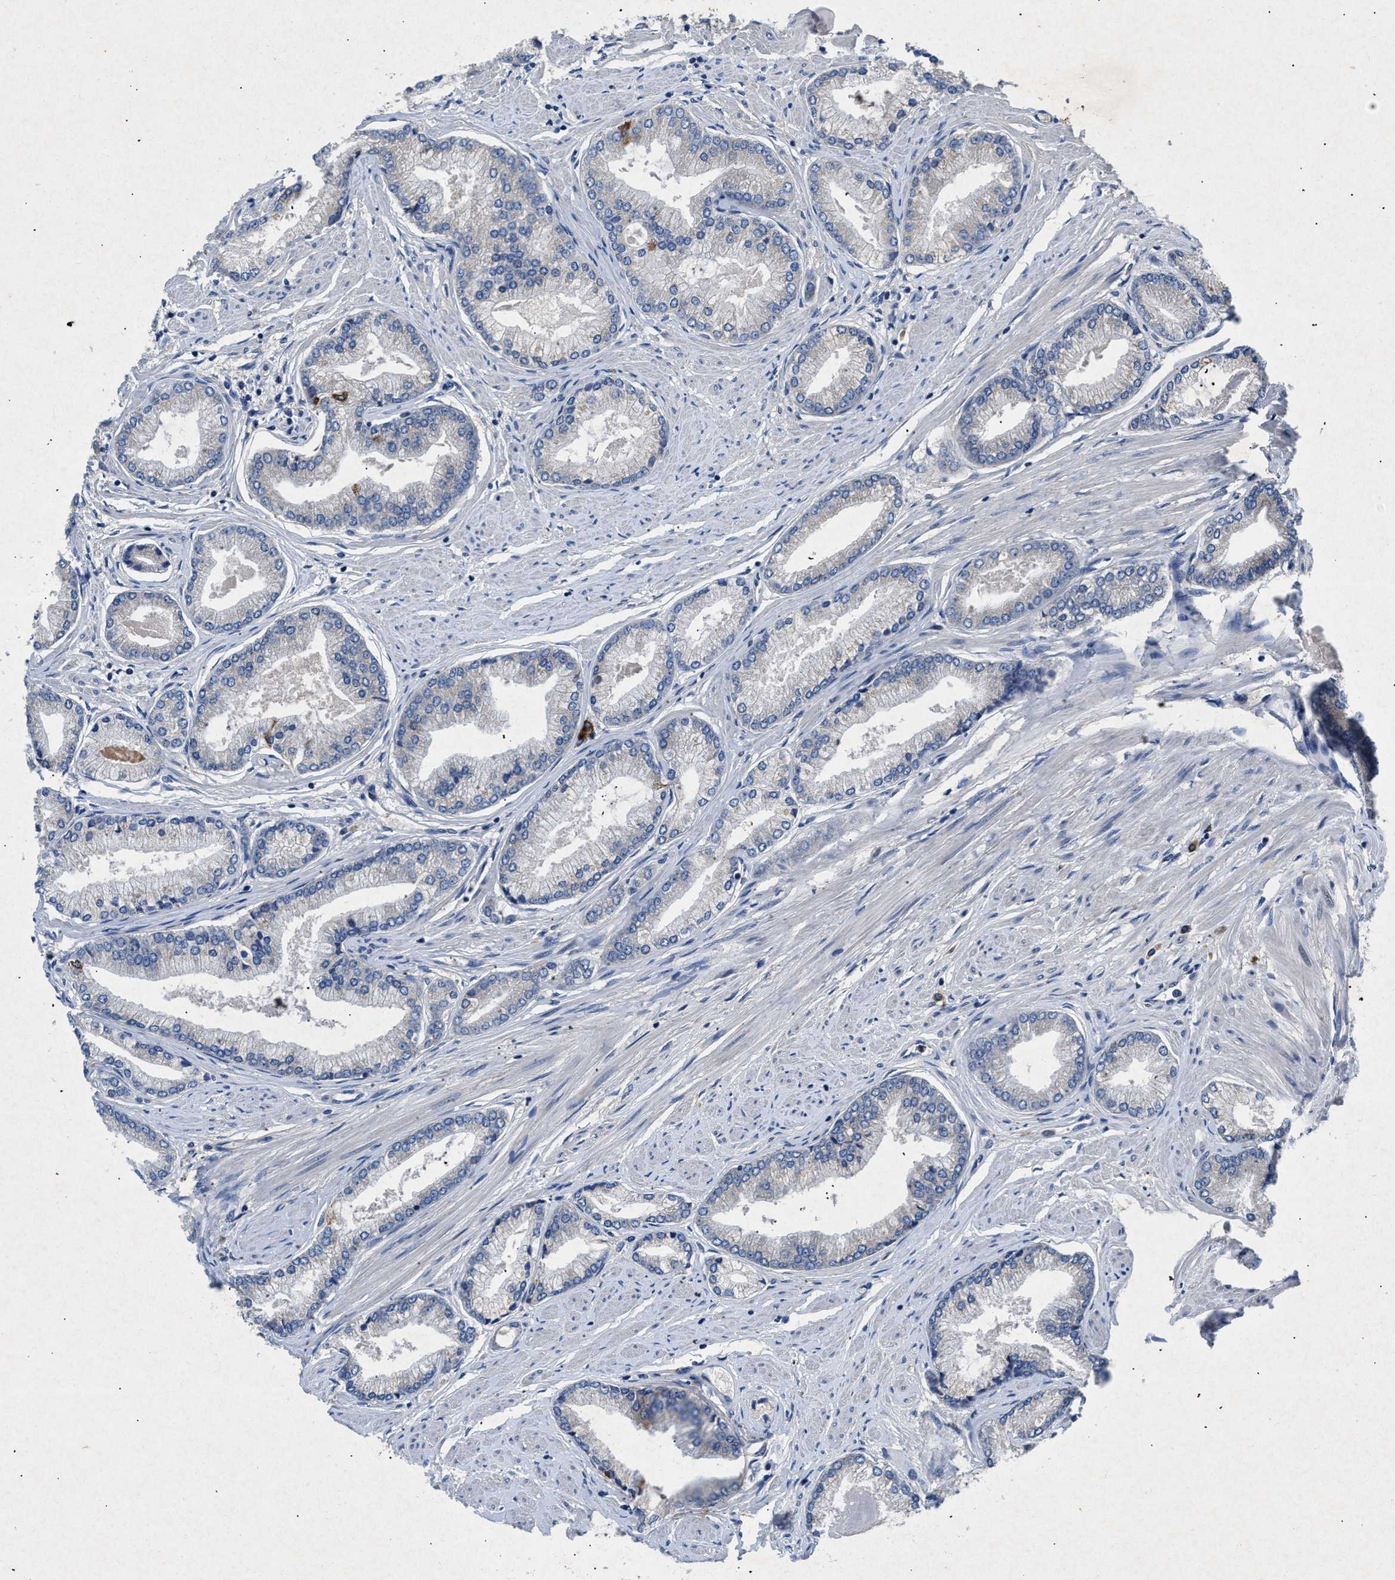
{"staining": {"intensity": "negative", "quantity": "none", "location": "none"}, "tissue": "prostate cancer", "cell_type": "Tumor cells", "image_type": "cancer", "snomed": [{"axis": "morphology", "description": "Adenocarcinoma, High grade"}, {"axis": "topography", "description": "Prostate"}], "caption": "This is an immunohistochemistry (IHC) micrograph of high-grade adenocarcinoma (prostate). There is no staining in tumor cells.", "gene": "VPS4A", "patient": {"sex": "male", "age": 61}}